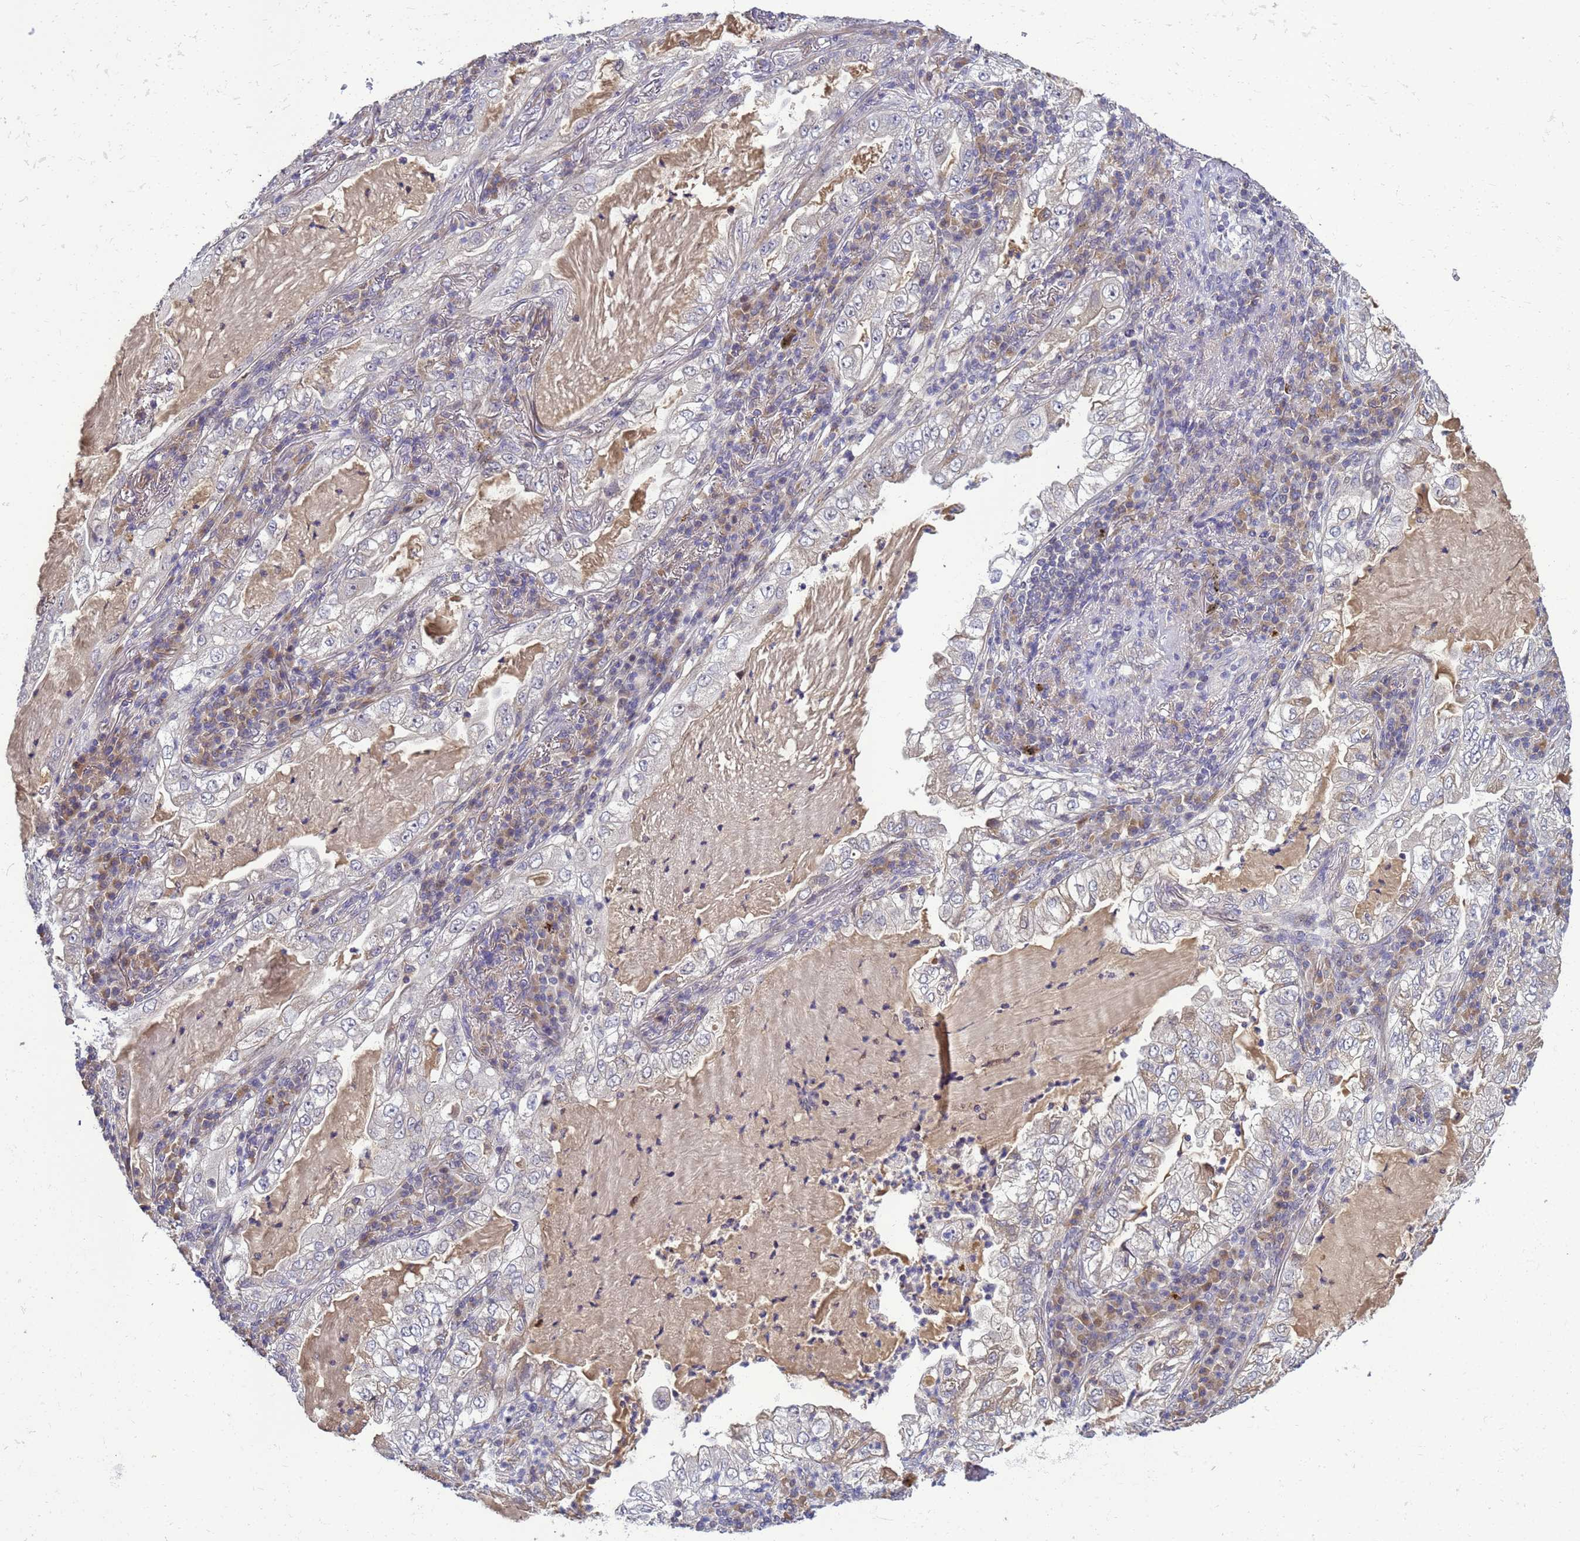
{"staining": {"intensity": "negative", "quantity": "none", "location": "none"}, "tissue": "lung cancer", "cell_type": "Tumor cells", "image_type": "cancer", "snomed": [{"axis": "morphology", "description": "Adenocarcinoma, NOS"}, {"axis": "topography", "description": "Lung"}], "caption": "Immunohistochemistry of human lung adenocarcinoma reveals no positivity in tumor cells.", "gene": "TMEM74B", "patient": {"sex": "female", "age": 73}}